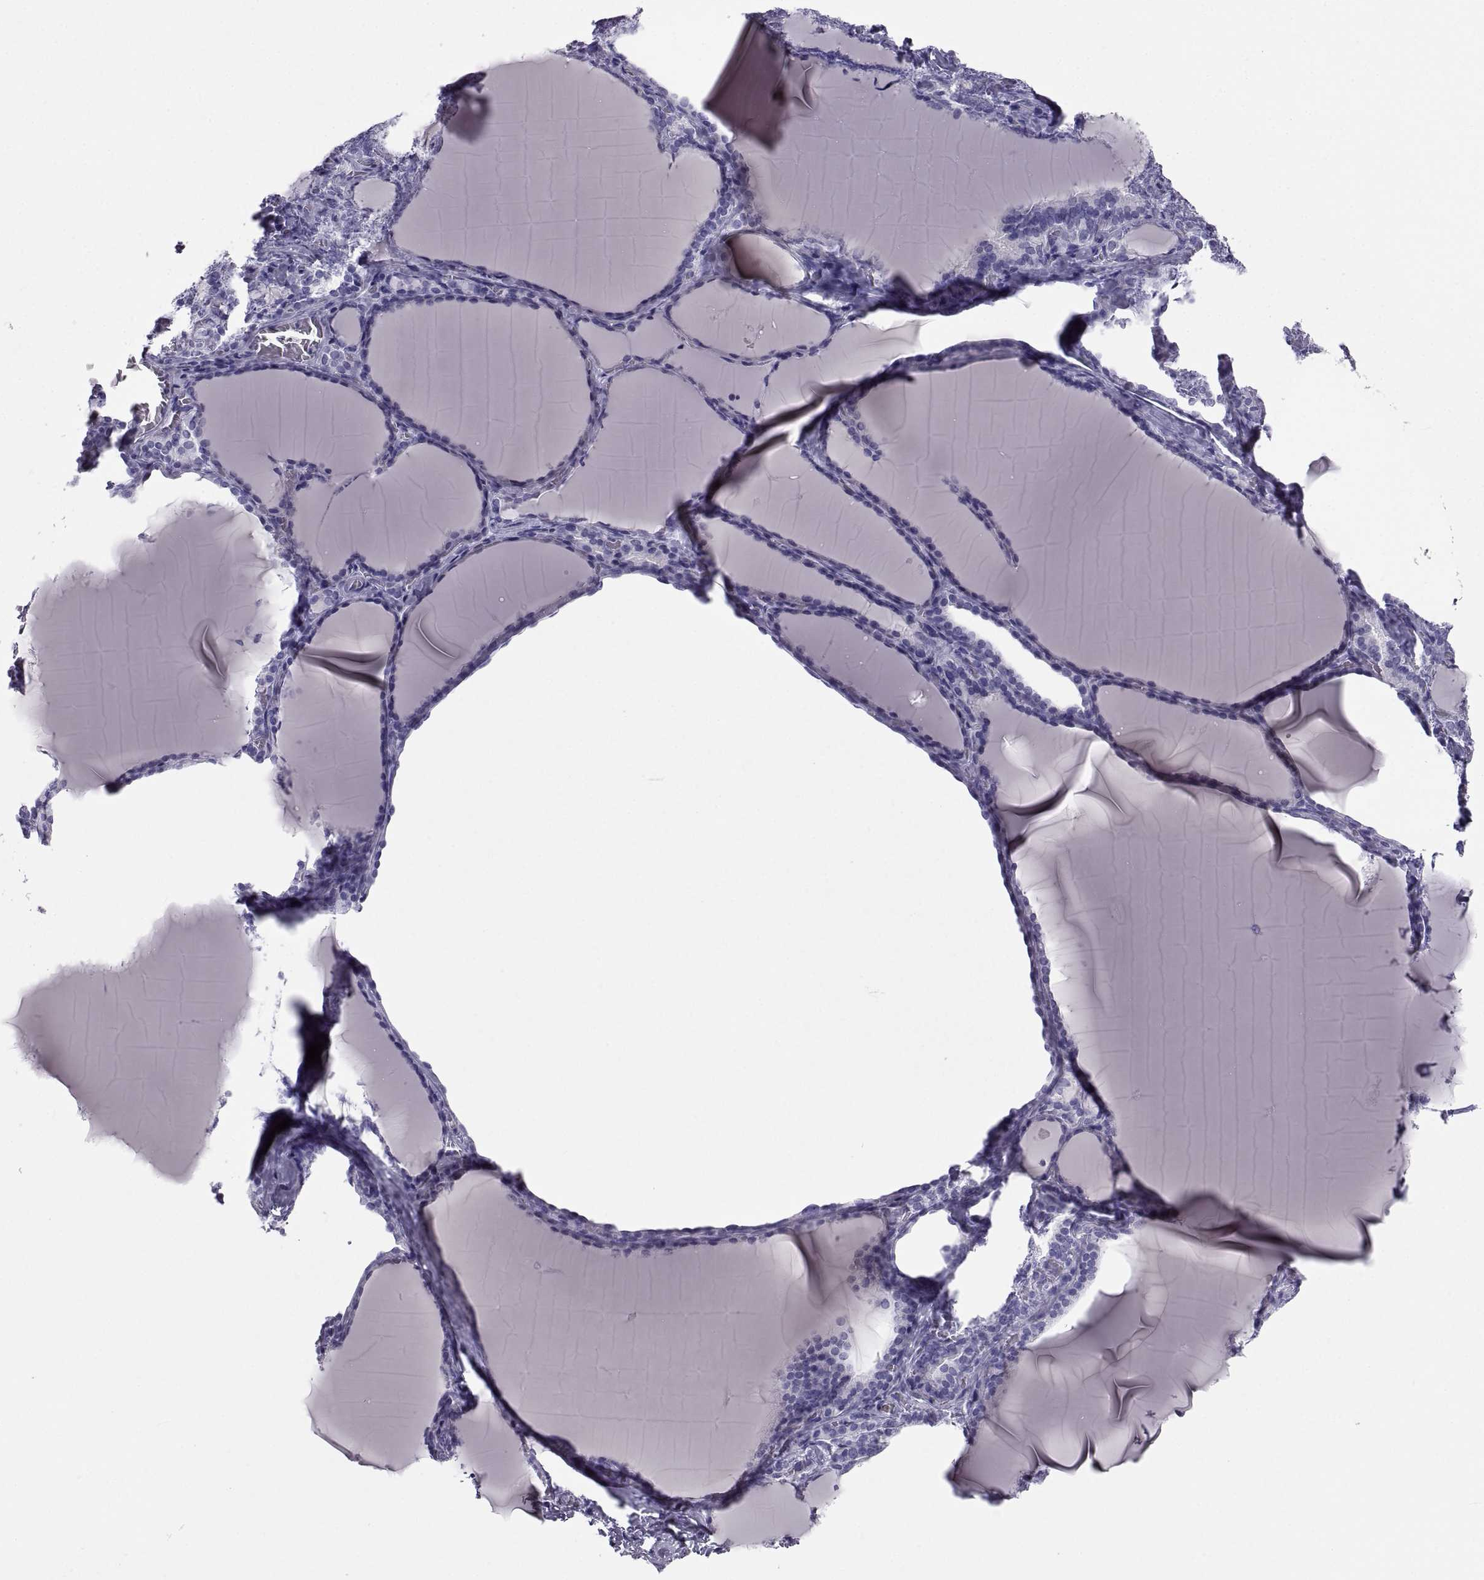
{"staining": {"intensity": "negative", "quantity": "none", "location": "none"}, "tissue": "thyroid gland", "cell_type": "Glandular cells", "image_type": "normal", "snomed": [{"axis": "morphology", "description": "Normal tissue, NOS"}, {"axis": "morphology", "description": "Hyperplasia, NOS"}, {"axis": "topography", "description": "Thyroid gland"}], "caption": "The micrograph displays no staining of glandular cells in benign thyroid gland. Nuclei are stained in blue.", "gene": "PCSK1N", "patient": {"sex": "female", "age": 27}}